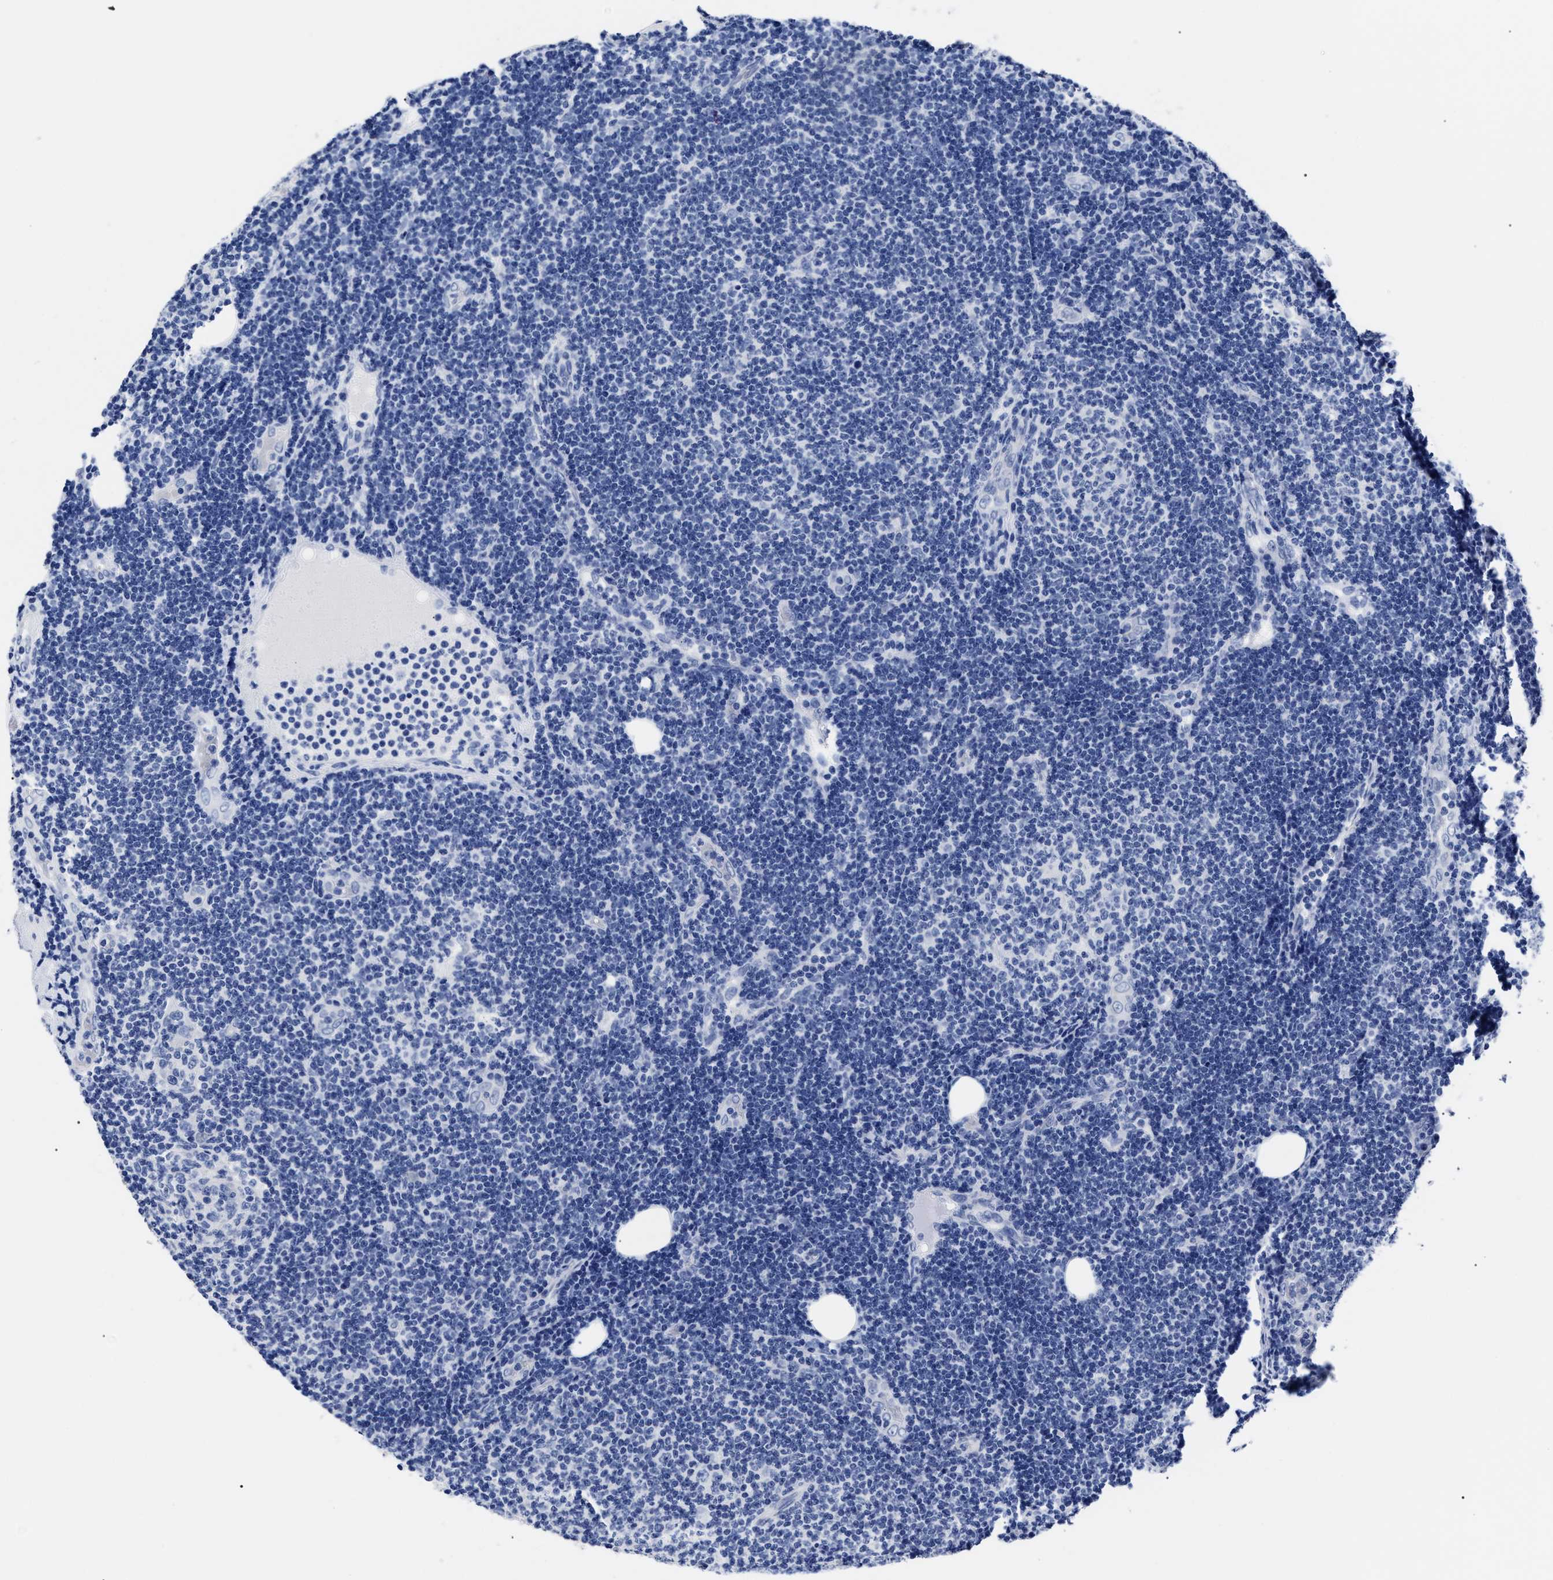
{"staining": {"intensity": "negative", "quantity": "none", "location": "none"}, "tissue": "lymphoma", "cell_type": "Tumor cells", "image_type": "cancer", "snomed": [{"axis": "morphology", "description": "Malignant lymphoma, non-Hodgkin's type, Low grade"}, {"axis": "topography", "description": "Lymph node"}], "caption": "Photomicrograph shows no significant protein staining in tumor cells of lymphoma.", "gene": "ALPG", "patient": {"sex": "male", "age": 83}}